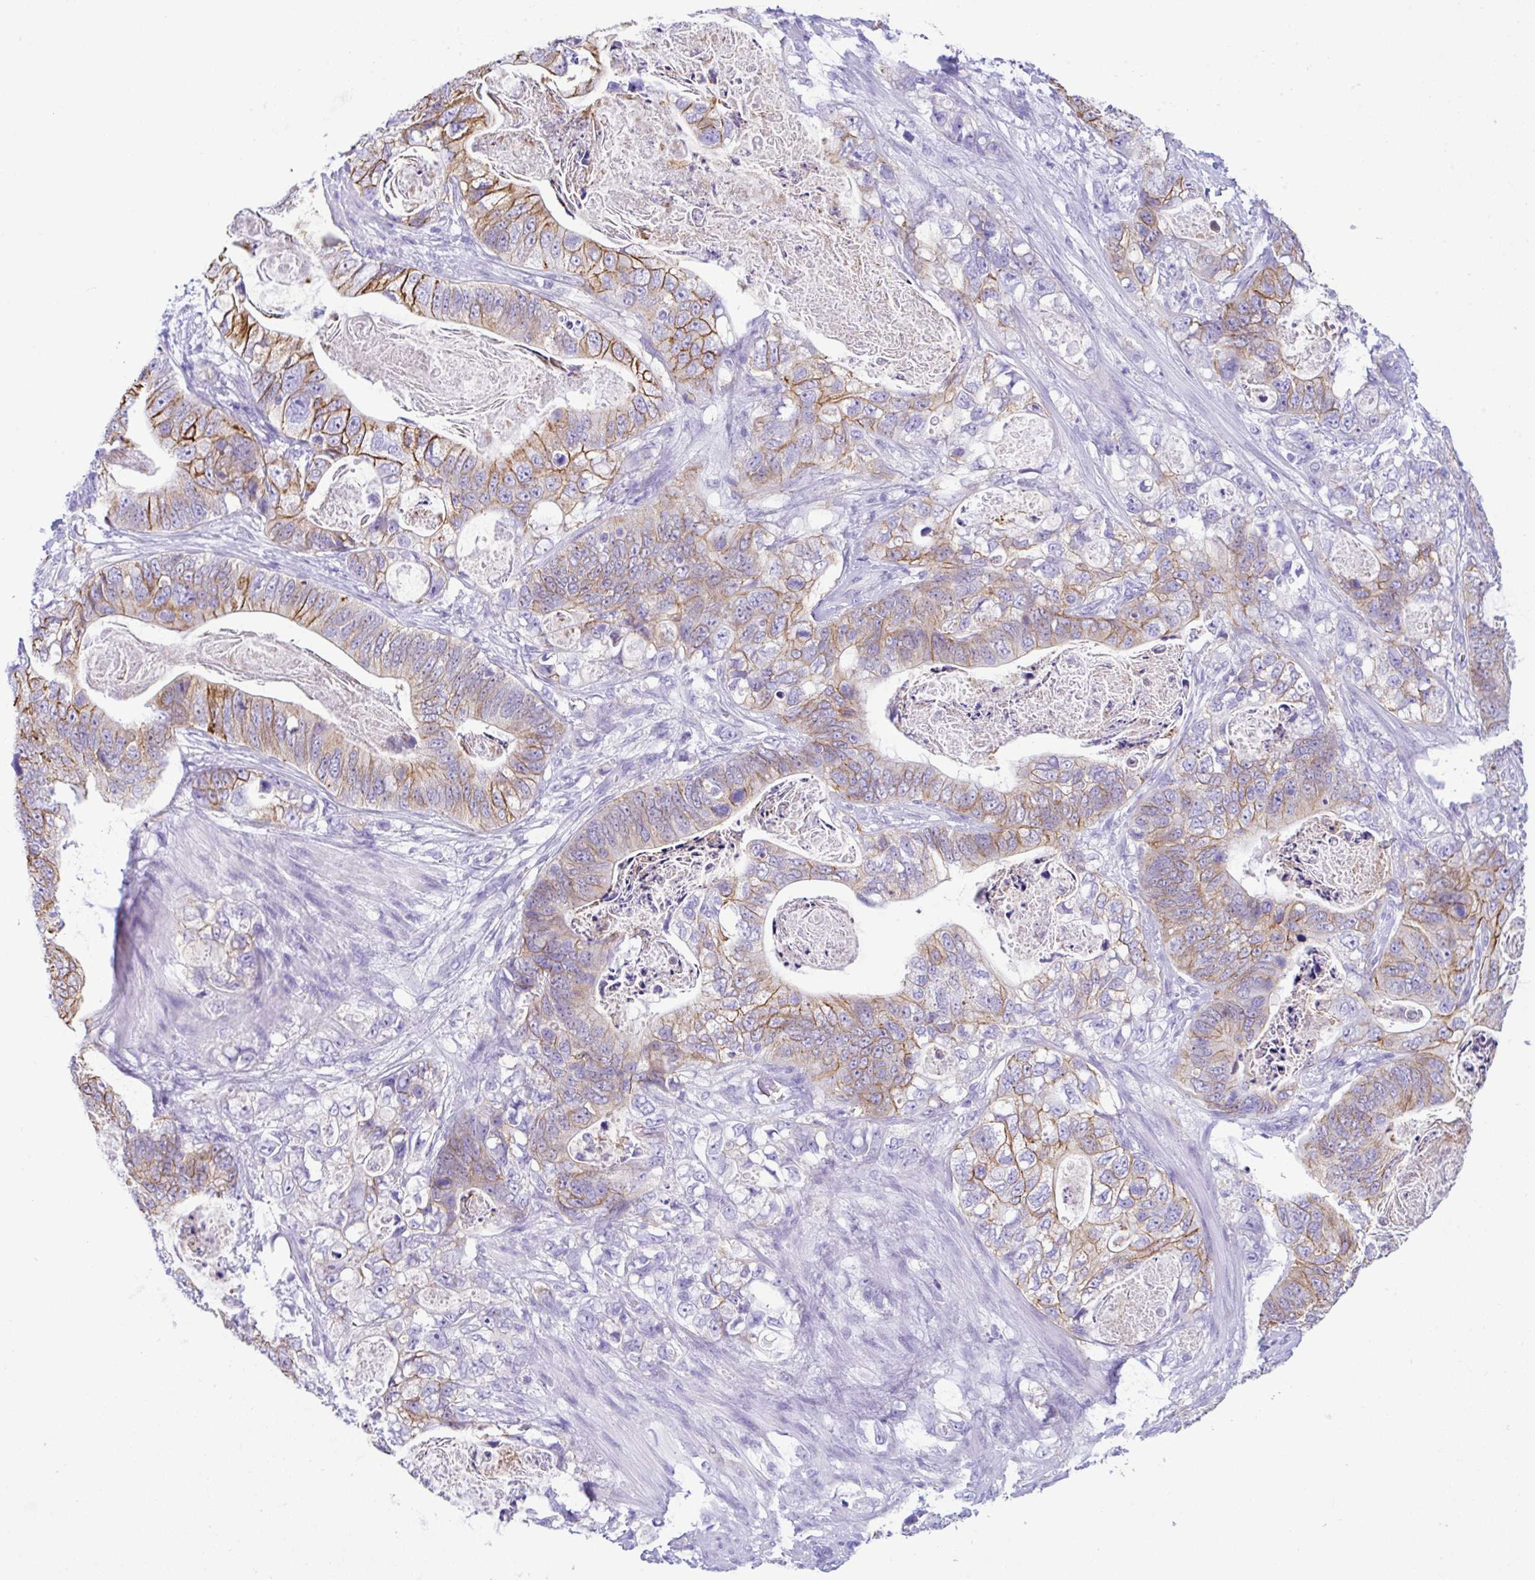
{"staining": {"intensity": "moderate", "quantity": "25%-75%", "location": "cytoplasmic/membranous"}, "tissue": "stomach cancer", "cell_type": "Tumor cells", "image_type": "cancer", "snomed": [{"axis": "morphology", "description": "Normal tissue, NOS"}, {"axis": "morphology", "description": "Adenocarcinoma, NOS"}, {"axis": "topography", "description": "Stomach"}], "caption": "This is an image of immunohistochemistry staining of stomach cancer (adenocarcinoma), which shows moderate expression in the cytoplasmic/membranous of tumor cells.", "gene": "RRM2", "patient": {"sex": "female", "age": 89}}